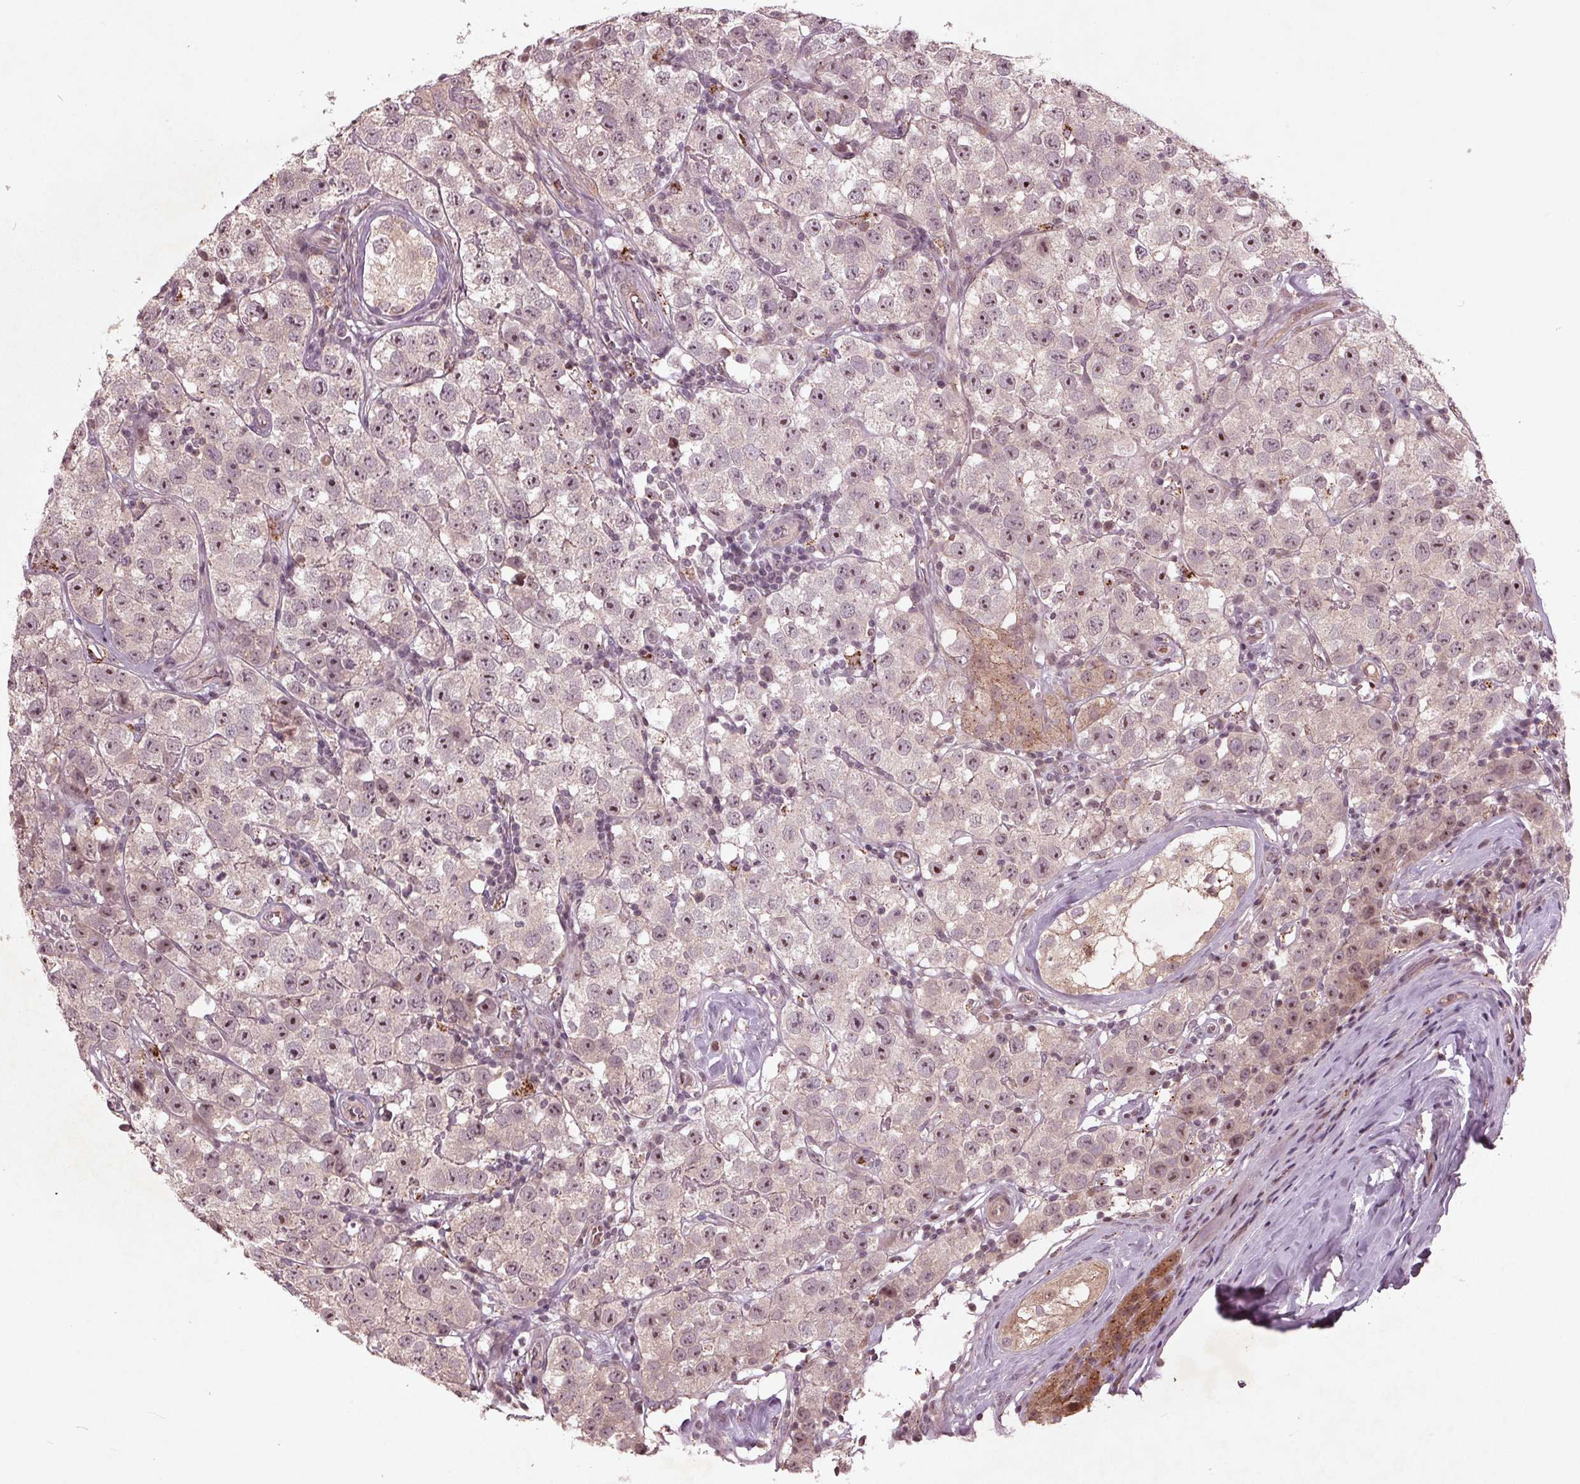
{"staining": {"intensity": "moderate", "quantity": "<25%", "location": "nuclear"}, "tissue": "testis cancer", "cell_type": "Tumor cells", "image_type": "cancer", "snomed": [{"axis": "morphology", "description": "Seminoma, NOS"}, {"axis": "topography", "description": "Testis"}], "caption": "IHC histopathology image of human testis seminoma stained for a protein (brown), which displays low levels of moderate nuclear expression in approximately <25% of tumor cells.", "gene": "CDKL4", "patient": {"sex": "male", "age": 34}}